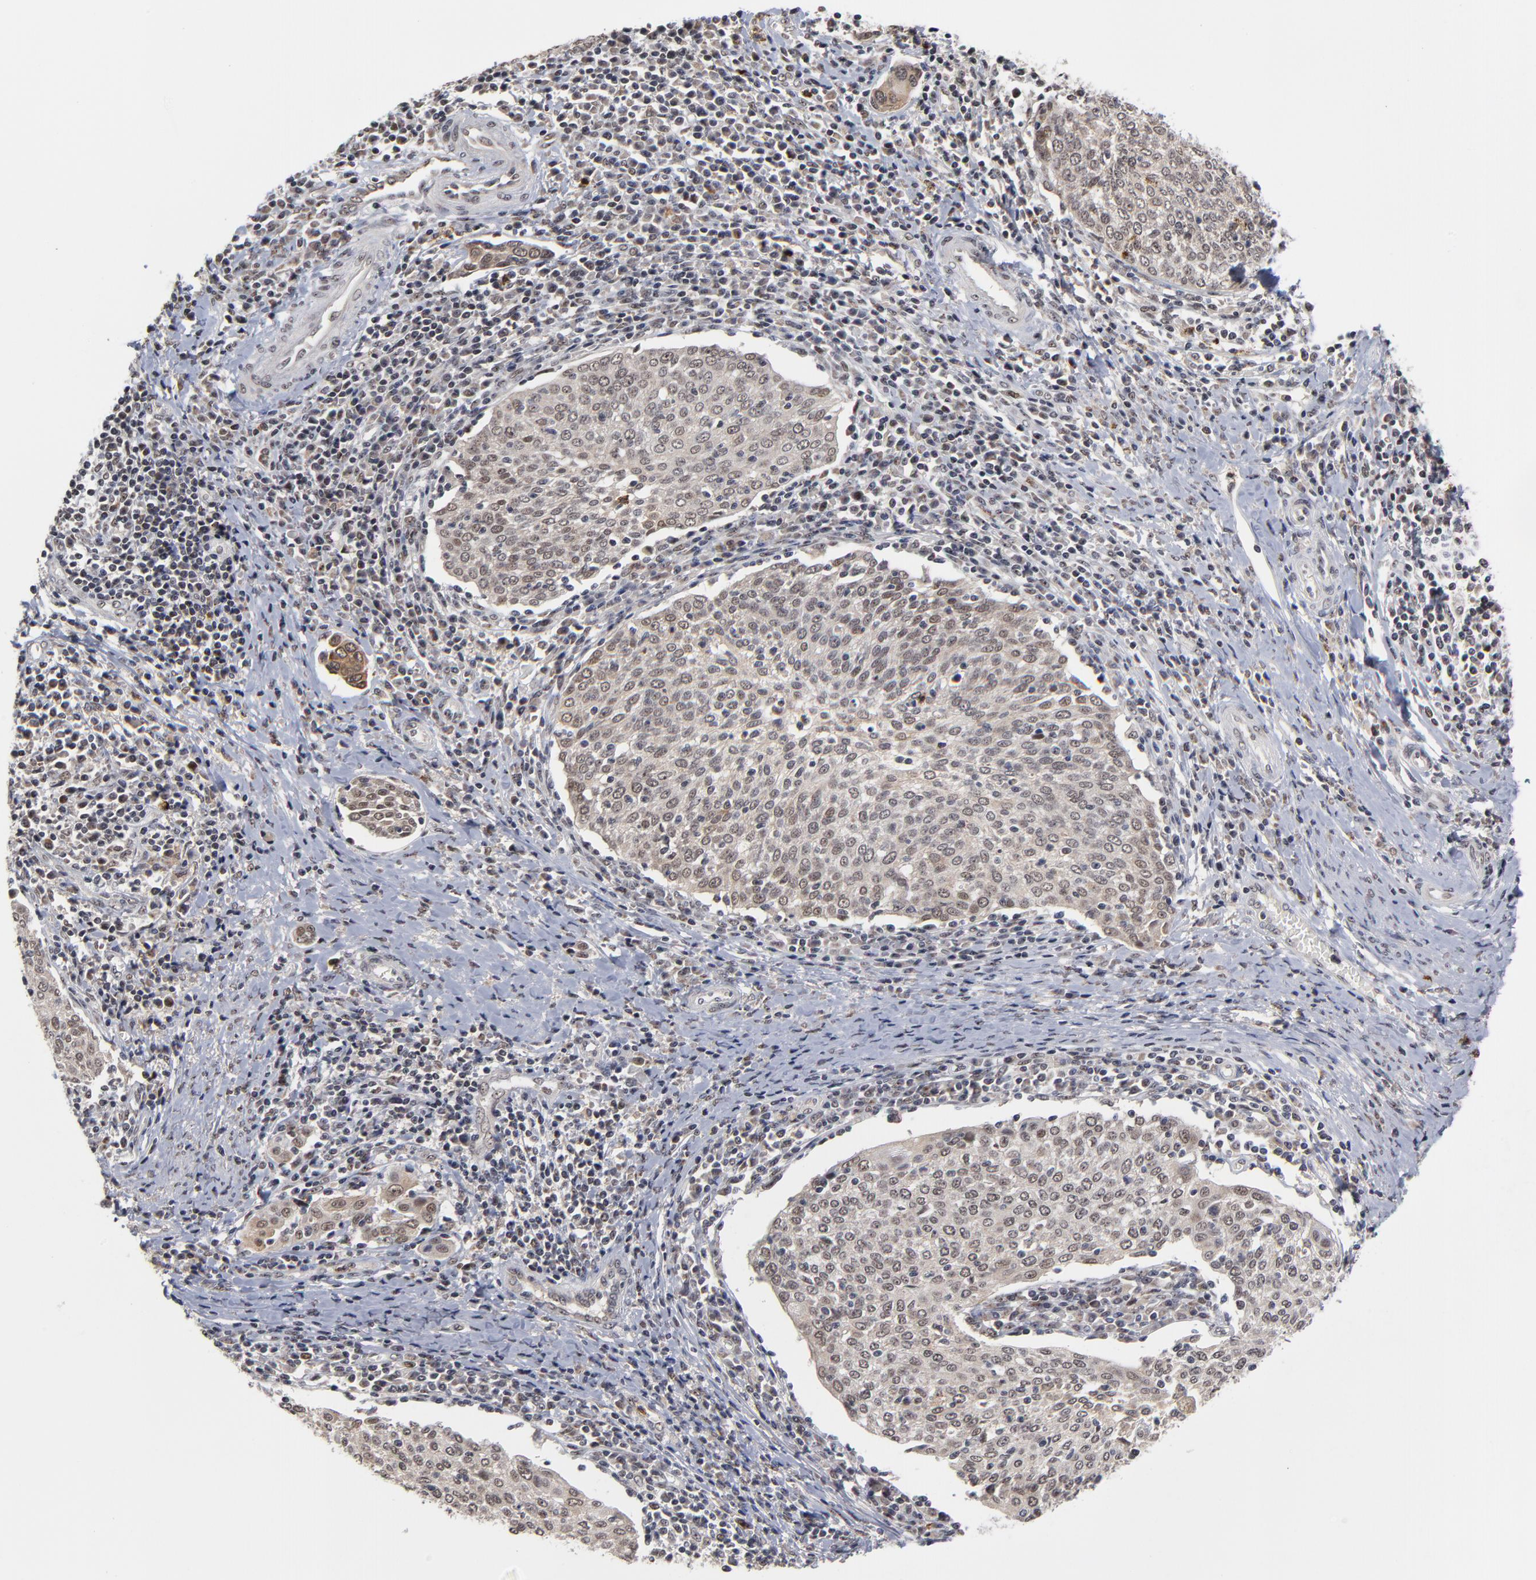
{"staining": {"intensity": "weak", "quantity": ">75%", "location": "nuclear"}, "tissue": "cervical cancer", "cell_type": "Tumor cells", "image_type": "cancer", "snomed": [{"axis": "morphology", "description": "Squamous cell carcinoma, NOS"}, {"axis": "topography", "description": "Cervix"}], "caption": "Cervical squamous cell carcinoma was stained to show a protein in brown. There is low levels of weak nuclear expression in approximately >75% of tumor cells.", "gene": "ZNF419", "patient": {"sex": "female", "age": 40}}